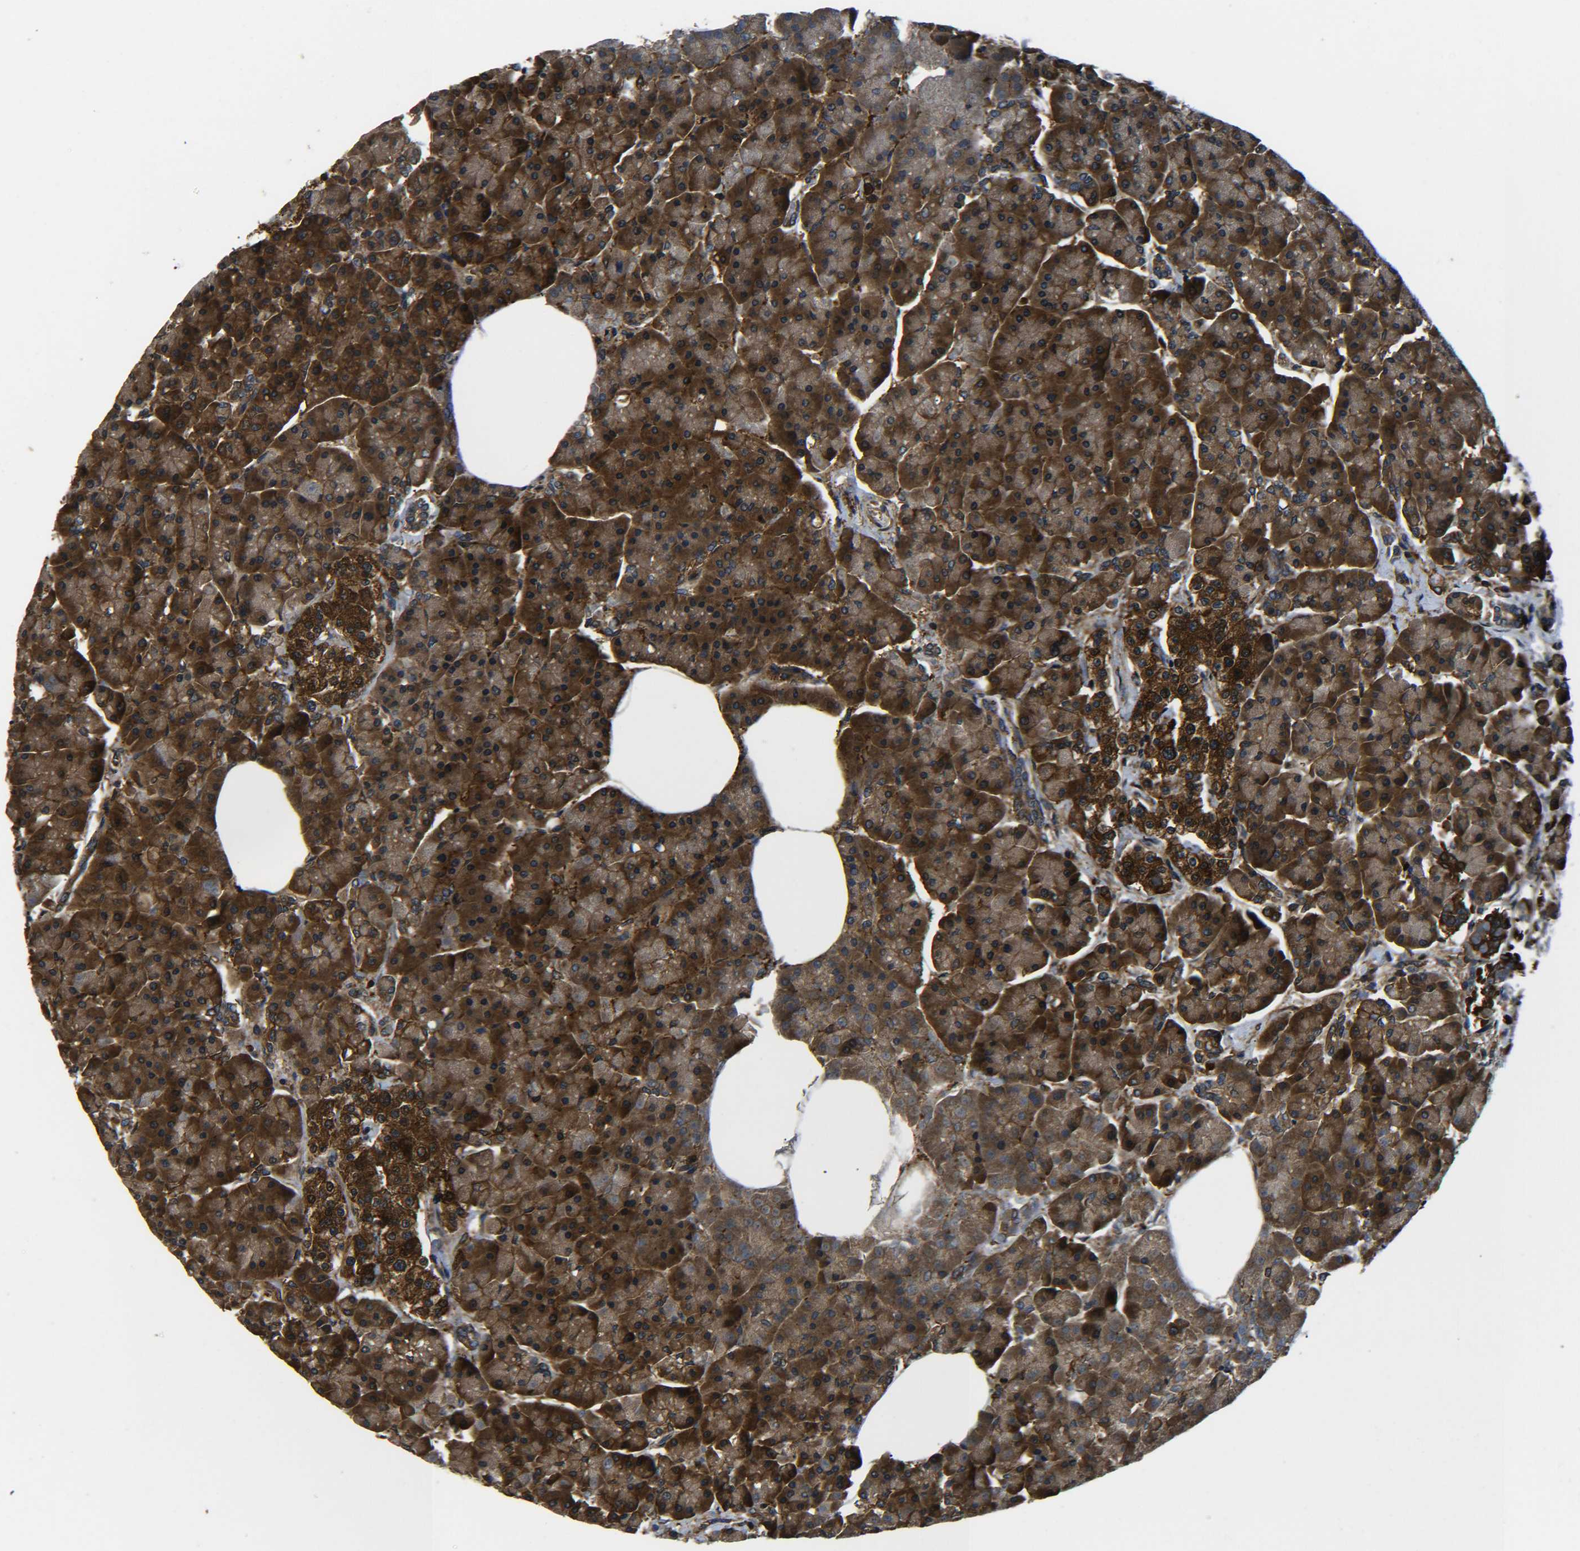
{"staining": {"intensity": "strong", "quantity": ">75%", "location": "cytoplasmic/membranous"}, "tissue": "pancreas", "cell_type": "Exocrine glandular cells", "image_type": "normal", "snomed": [{"axis": "morphology", "description": "Normal tissue, NOS"}, {"axis": "topography", "description": "Pancreas"}], "caption": "This photomicrograph exhibits immunohistochemistry (IHC) staining of normal human pancreas, with high strong cytoplasmic/membranous staining in about >75% of exocrine glandular cells.", "gene": "PREB", "patient": {"sex": "female", "age": 70}}